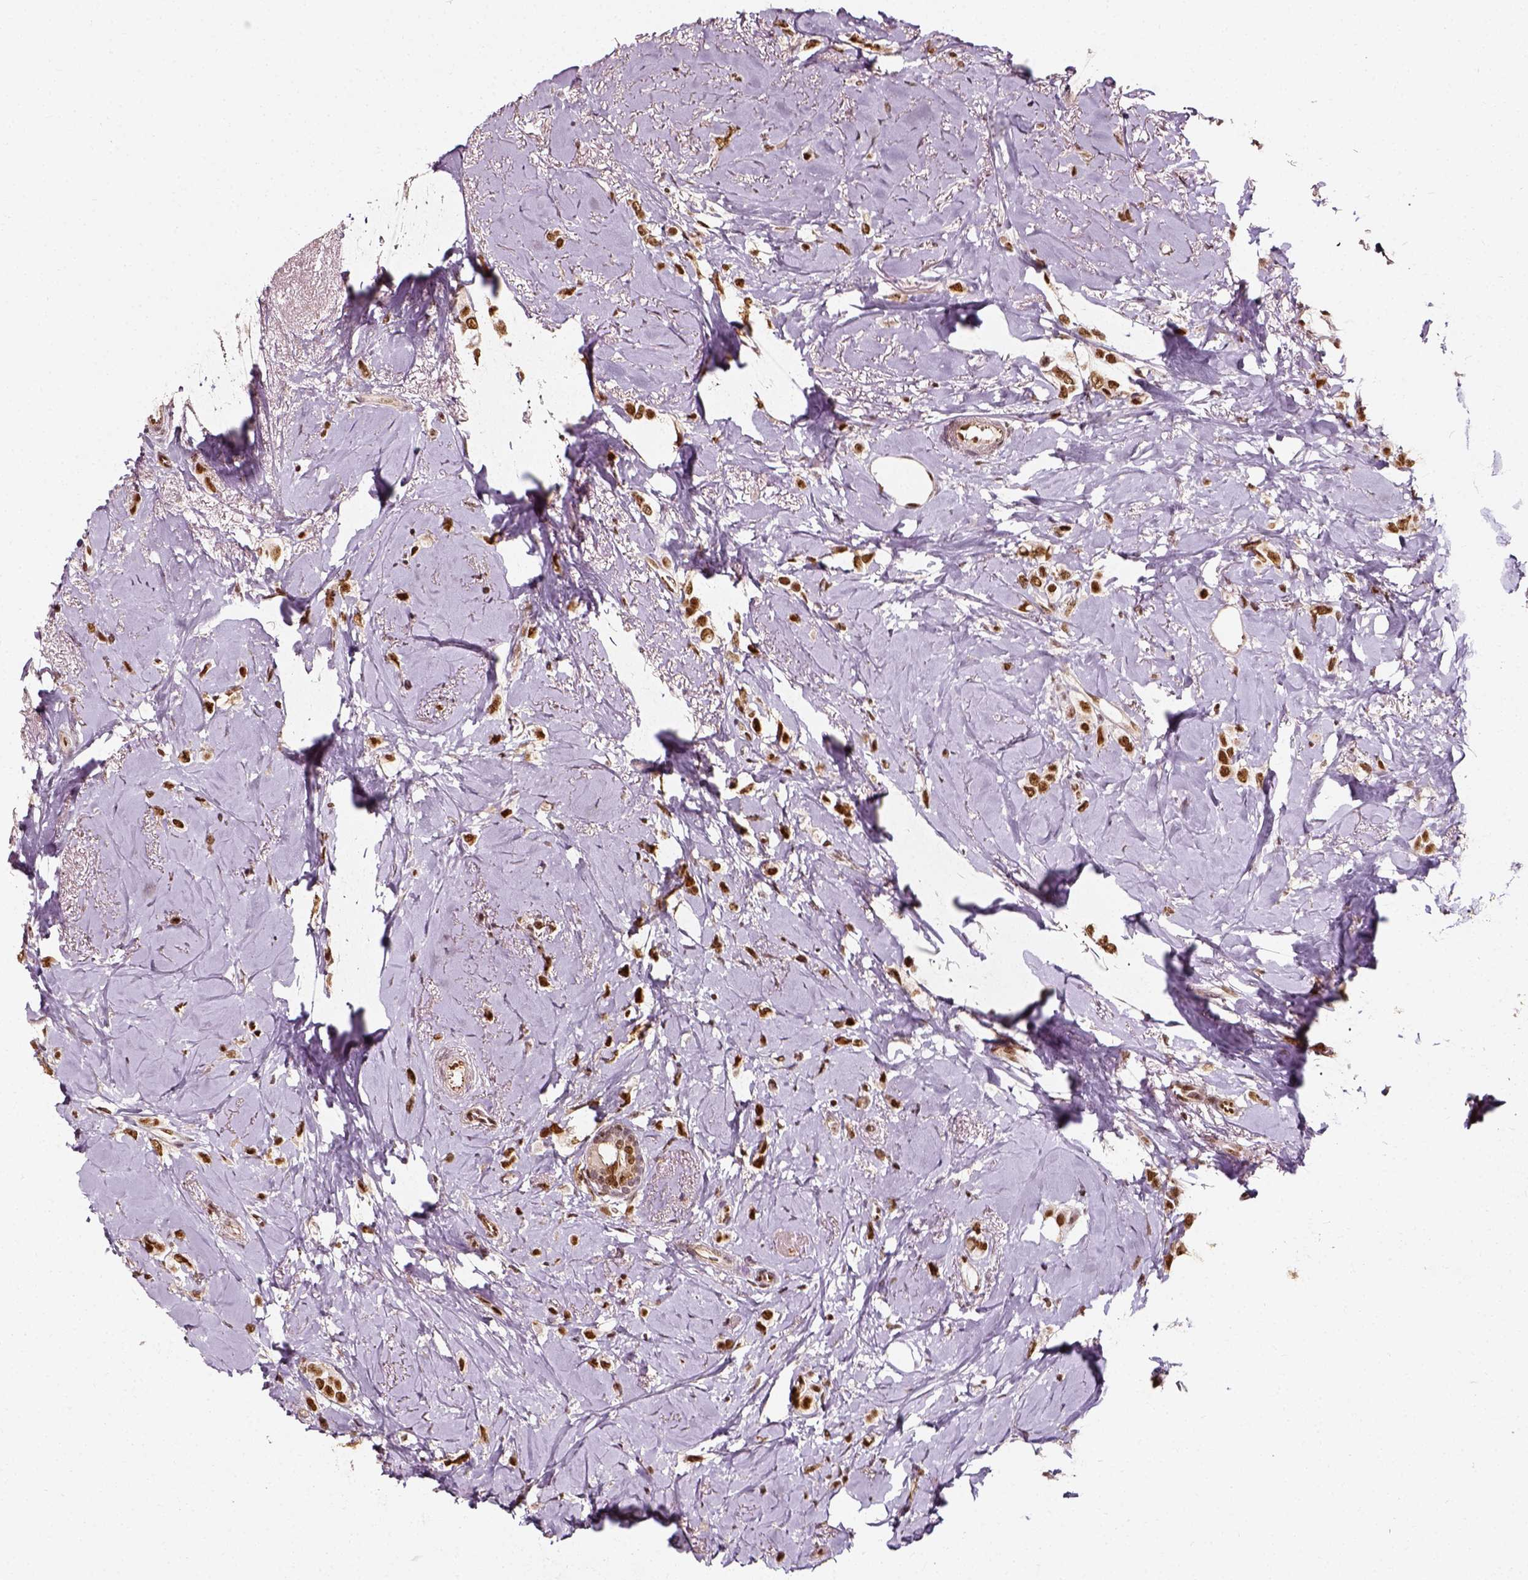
{"staining": {"intensity": "moderate", "quantity": ">75%", "location": "cytoplasmic/membranous,nuclear"}, "tissue": "breast cancer", "cell_type": "Tumor cells", "image_type": "cancer", "snomed": [{"axis": "morphology", "description": "Lobular carcinoma"}, {"axis": "topography", "description": "Breast"}], "caption": "This histopathology image demonstrates IHC staining of human breast cancer (lobular carcinoma), with medium moderate cytoplasmic/membranous and nuclear expression in approximately >75% of tumor cells.", "gene": "NACC1", "patient": {"sex": "female", "age": 66}}